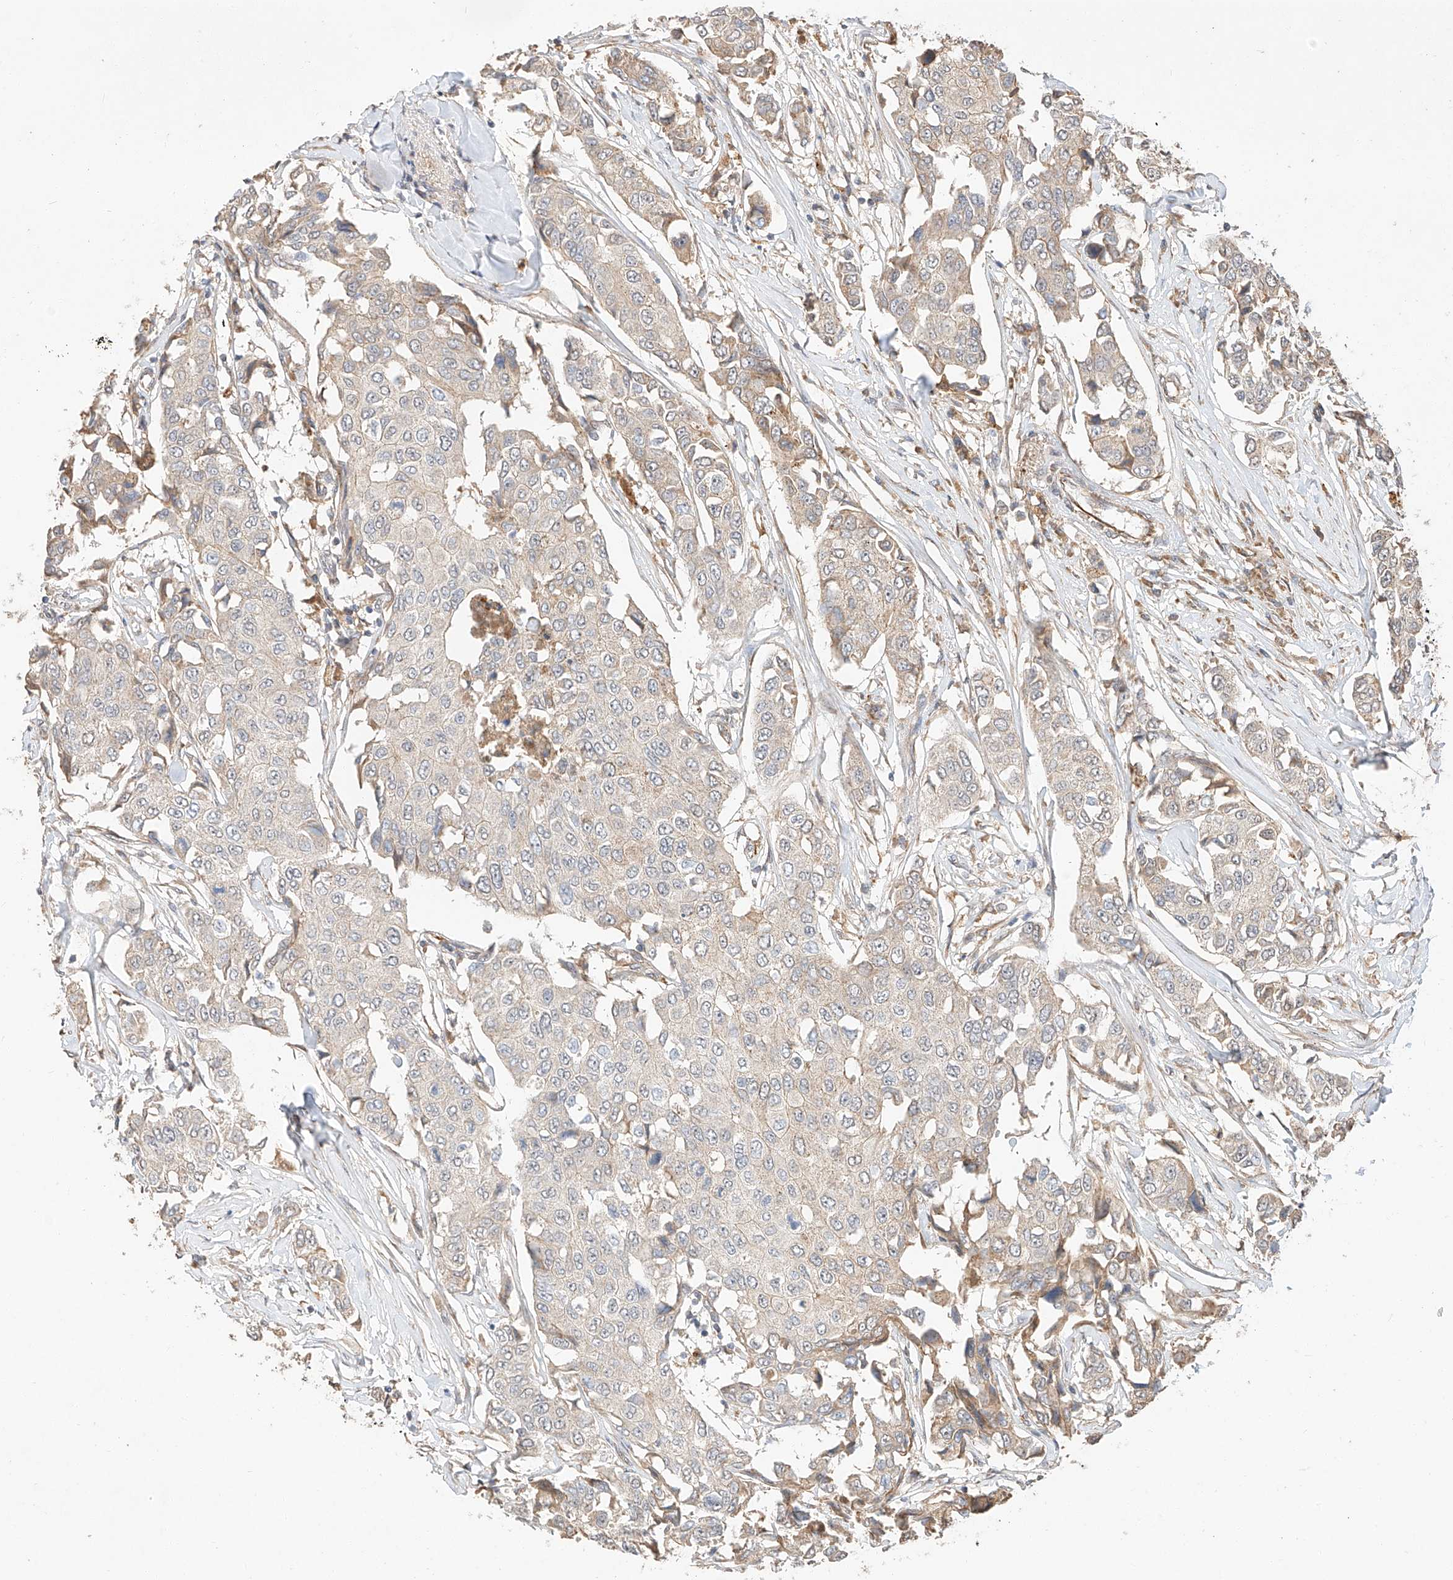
{"staining": {"intensity": "weak", "quantity": "<25%", "location": "cytoplasmic/membranous"}, "tissue": "breast cancer", "cell_type": "Tumor cells", "image_type": "cancer", "snomed": [{"axis": "morphology", "description": "Duct carcinoma"}, {"axis": "topography", "description": "Breast"}], "caption": "A high-resolution photomicrograph shows IHC staining of infiltrating ductal carcinoma (breast), which demonstrates no significant expression in tumor cells.", "gene": "SUSD6", "patient": {"sex": "female", "age": 80}}